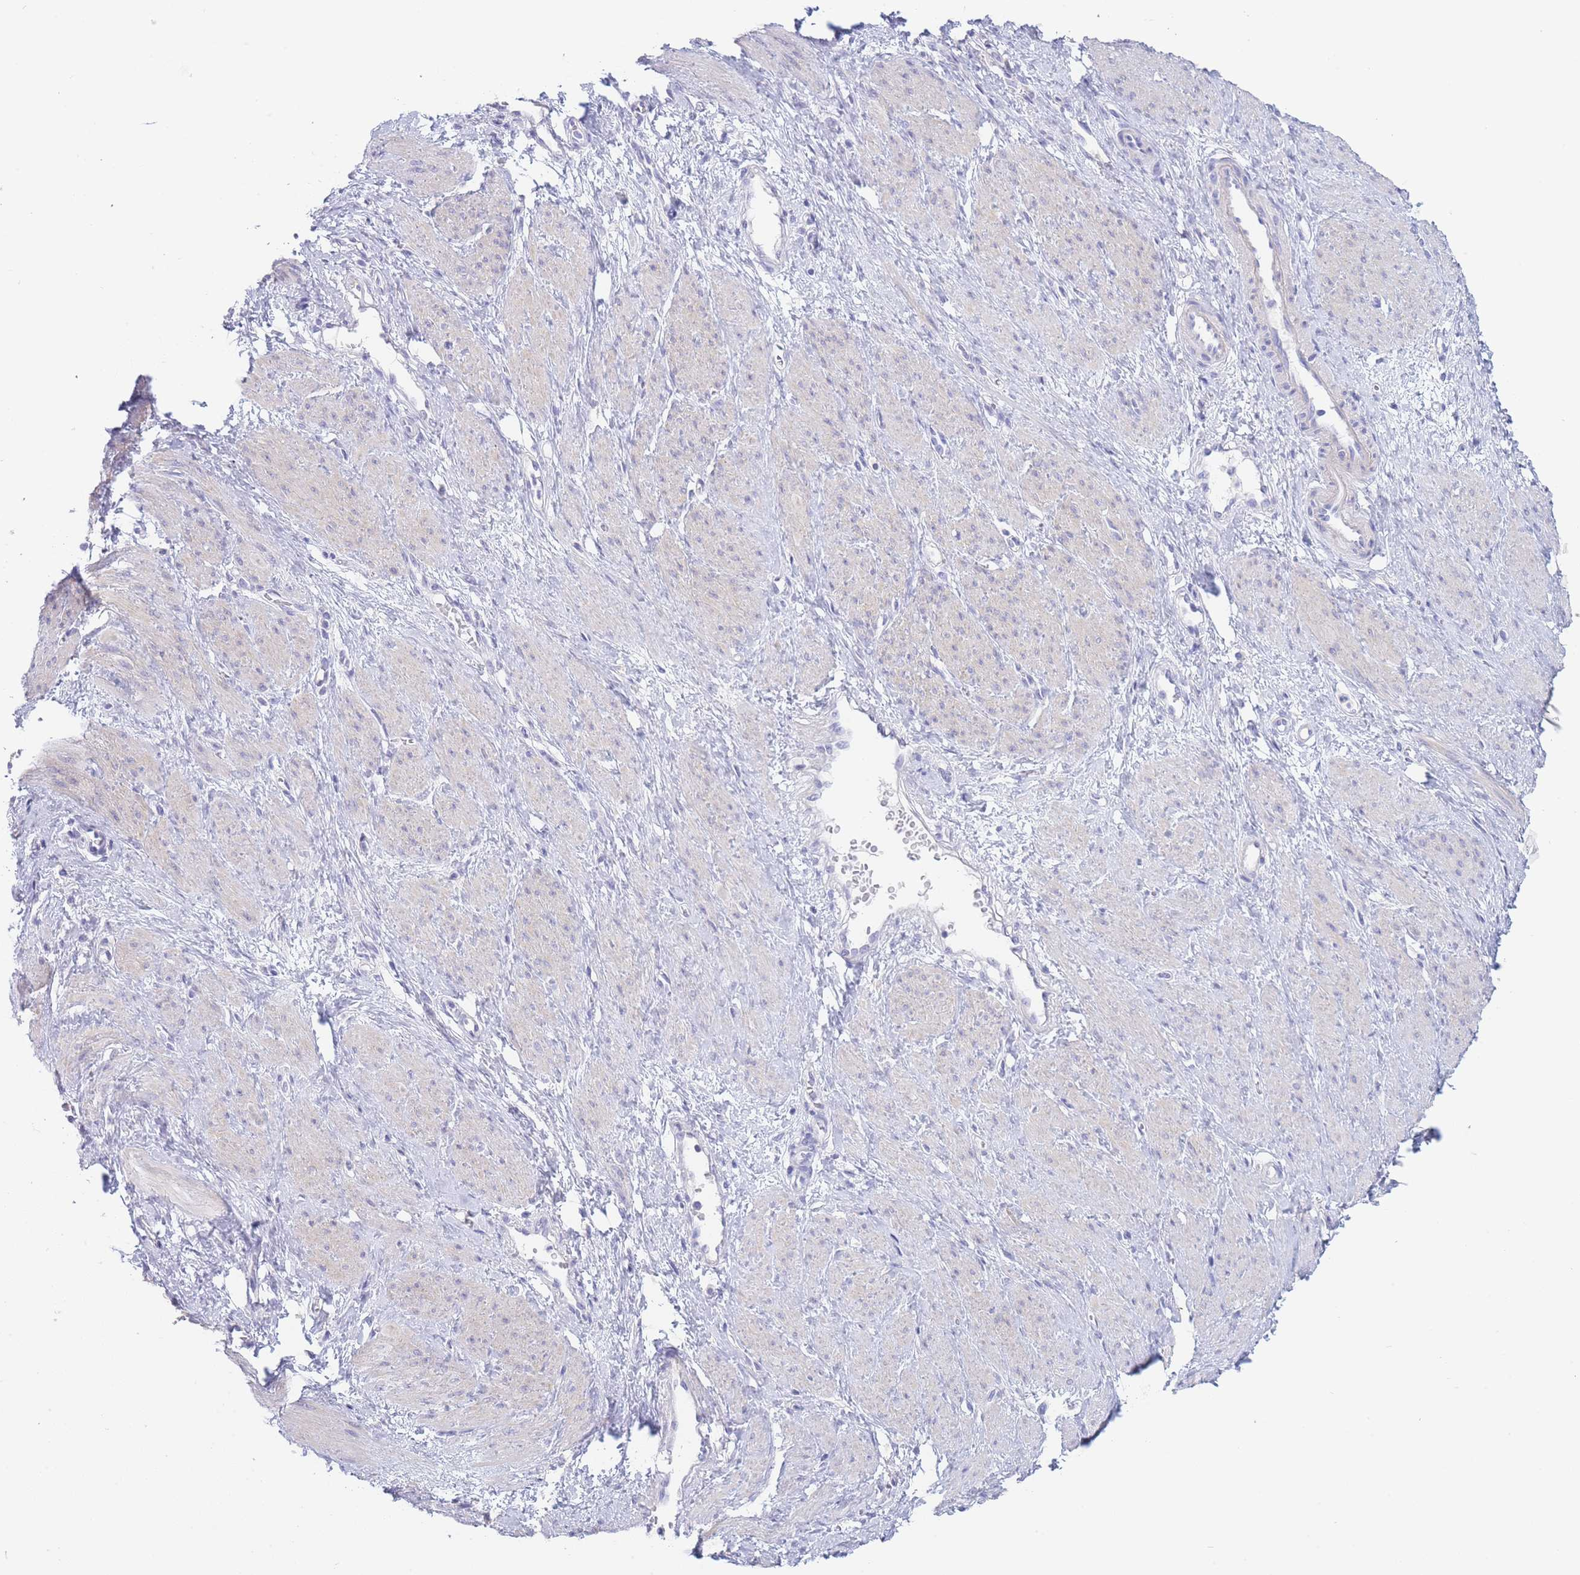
{"staining": {"intensity": "negative", "quantity": "none", "location": "none"}, "tissue": "smooth muscle", "cell_type": "Smooth muscle cells", "image_type": "normal", "snomed": [{"axis": "morphology", "description": "Normal tissue, NOS"}, {"axis": "topography", "description": "Smooth muscle"}, {"axis": "topography", "description": "Uterus"}], "caption": "The image displays no significant positivity in smooth muscle cells of smooth muscle.", "gene": "CD37", "patient": {"sex": "female", "age": 39}}